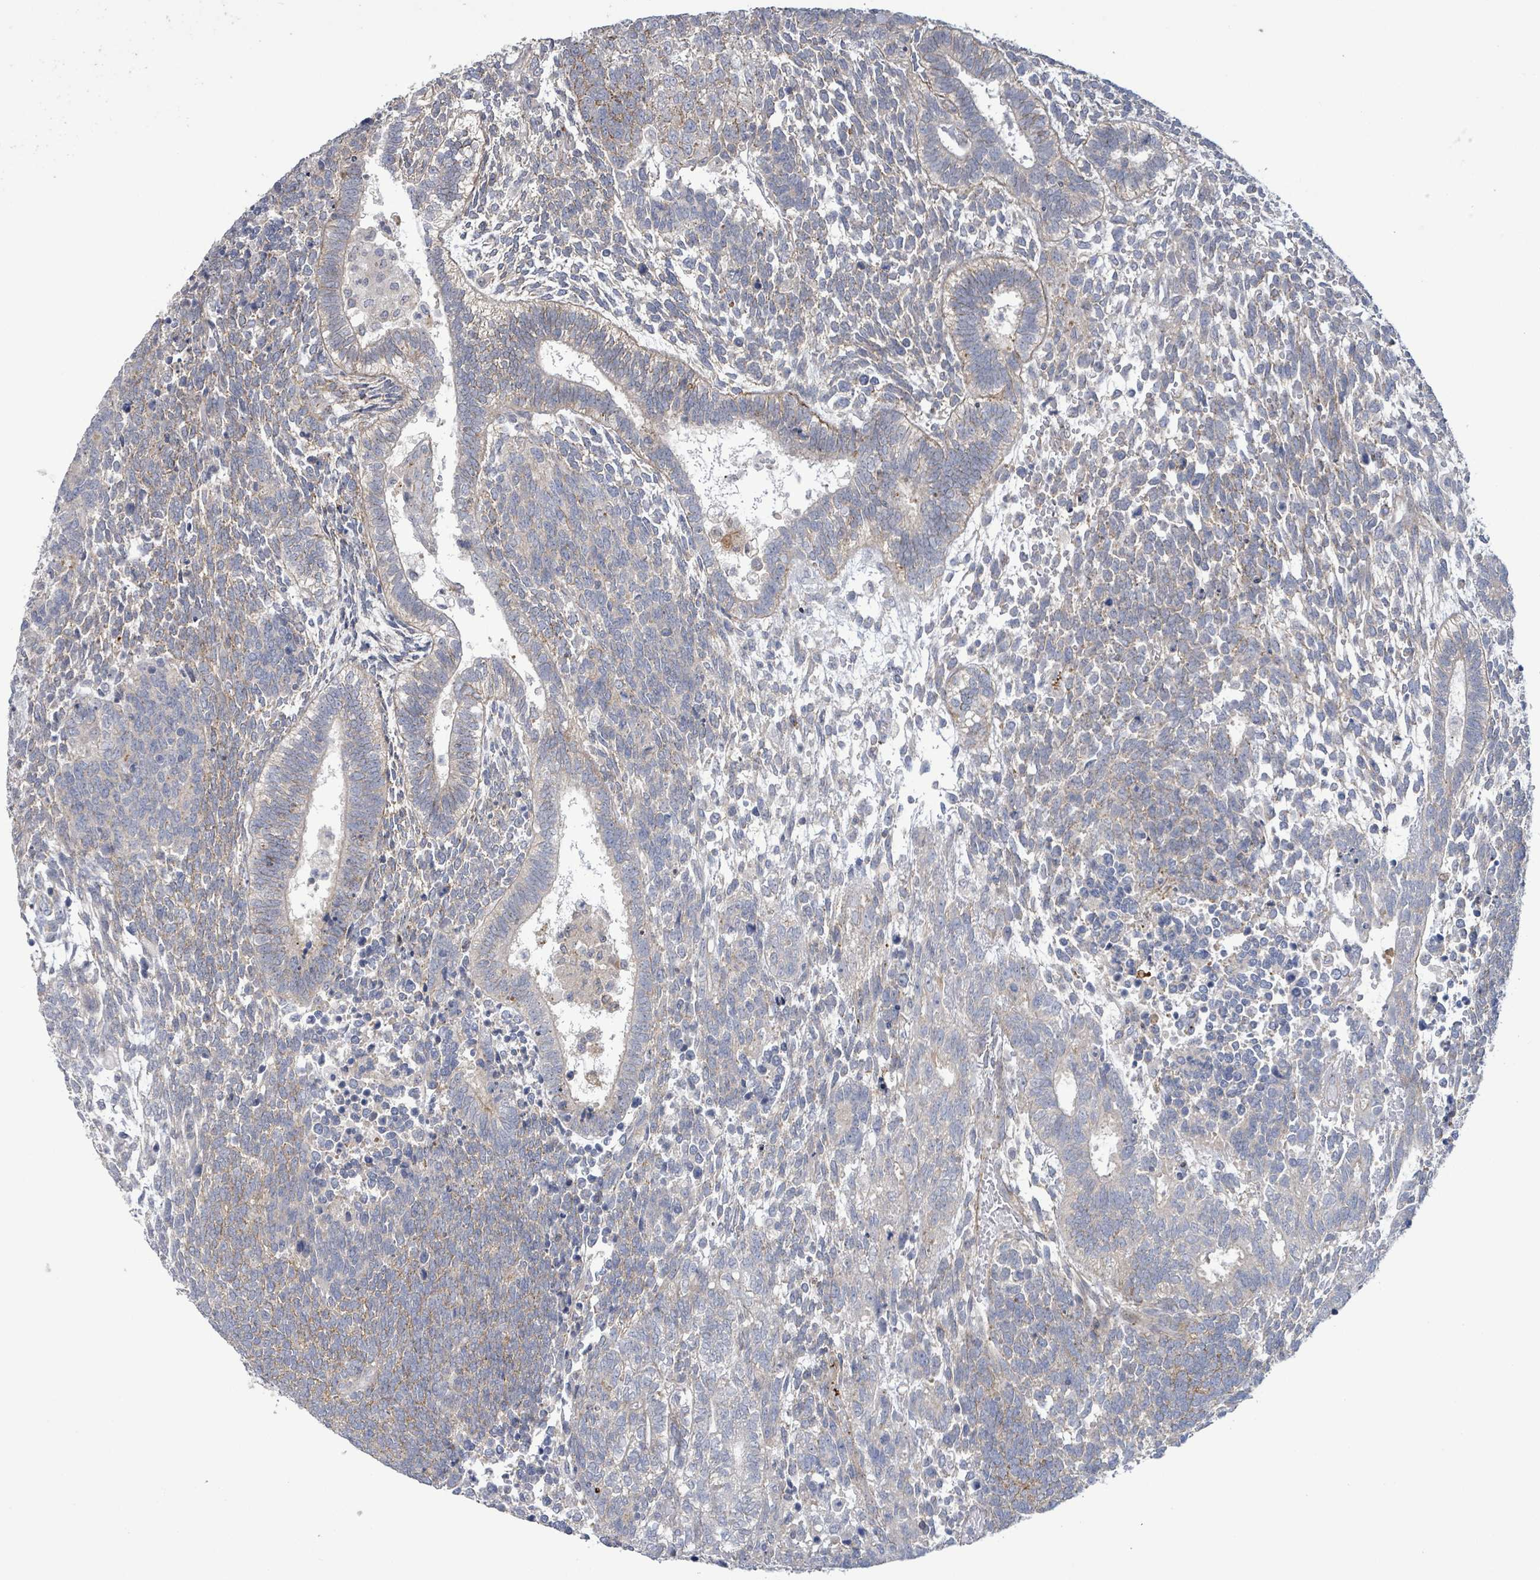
{"staining": {"intensity": "weak", "quantity": "25%-75%", "location": "cytoplasmic/membranous"}, "tissue": "testis cancer", "cell_type": "Tumor cells", "image_type": "cancer", "snomed": [{"axis": "morphology", "description": "Carcinoma, Embryonal, NOS"}, {"axis": "topography", "description": "Testis"}], "caption": "Testis cancer stained with a brown dye shows weak cytoplasmic/membranous positive expression in approximately 25%-75% of tumor cells.", "gene": "LILRA4", "patient": {"sex": "male", "age": 23}}